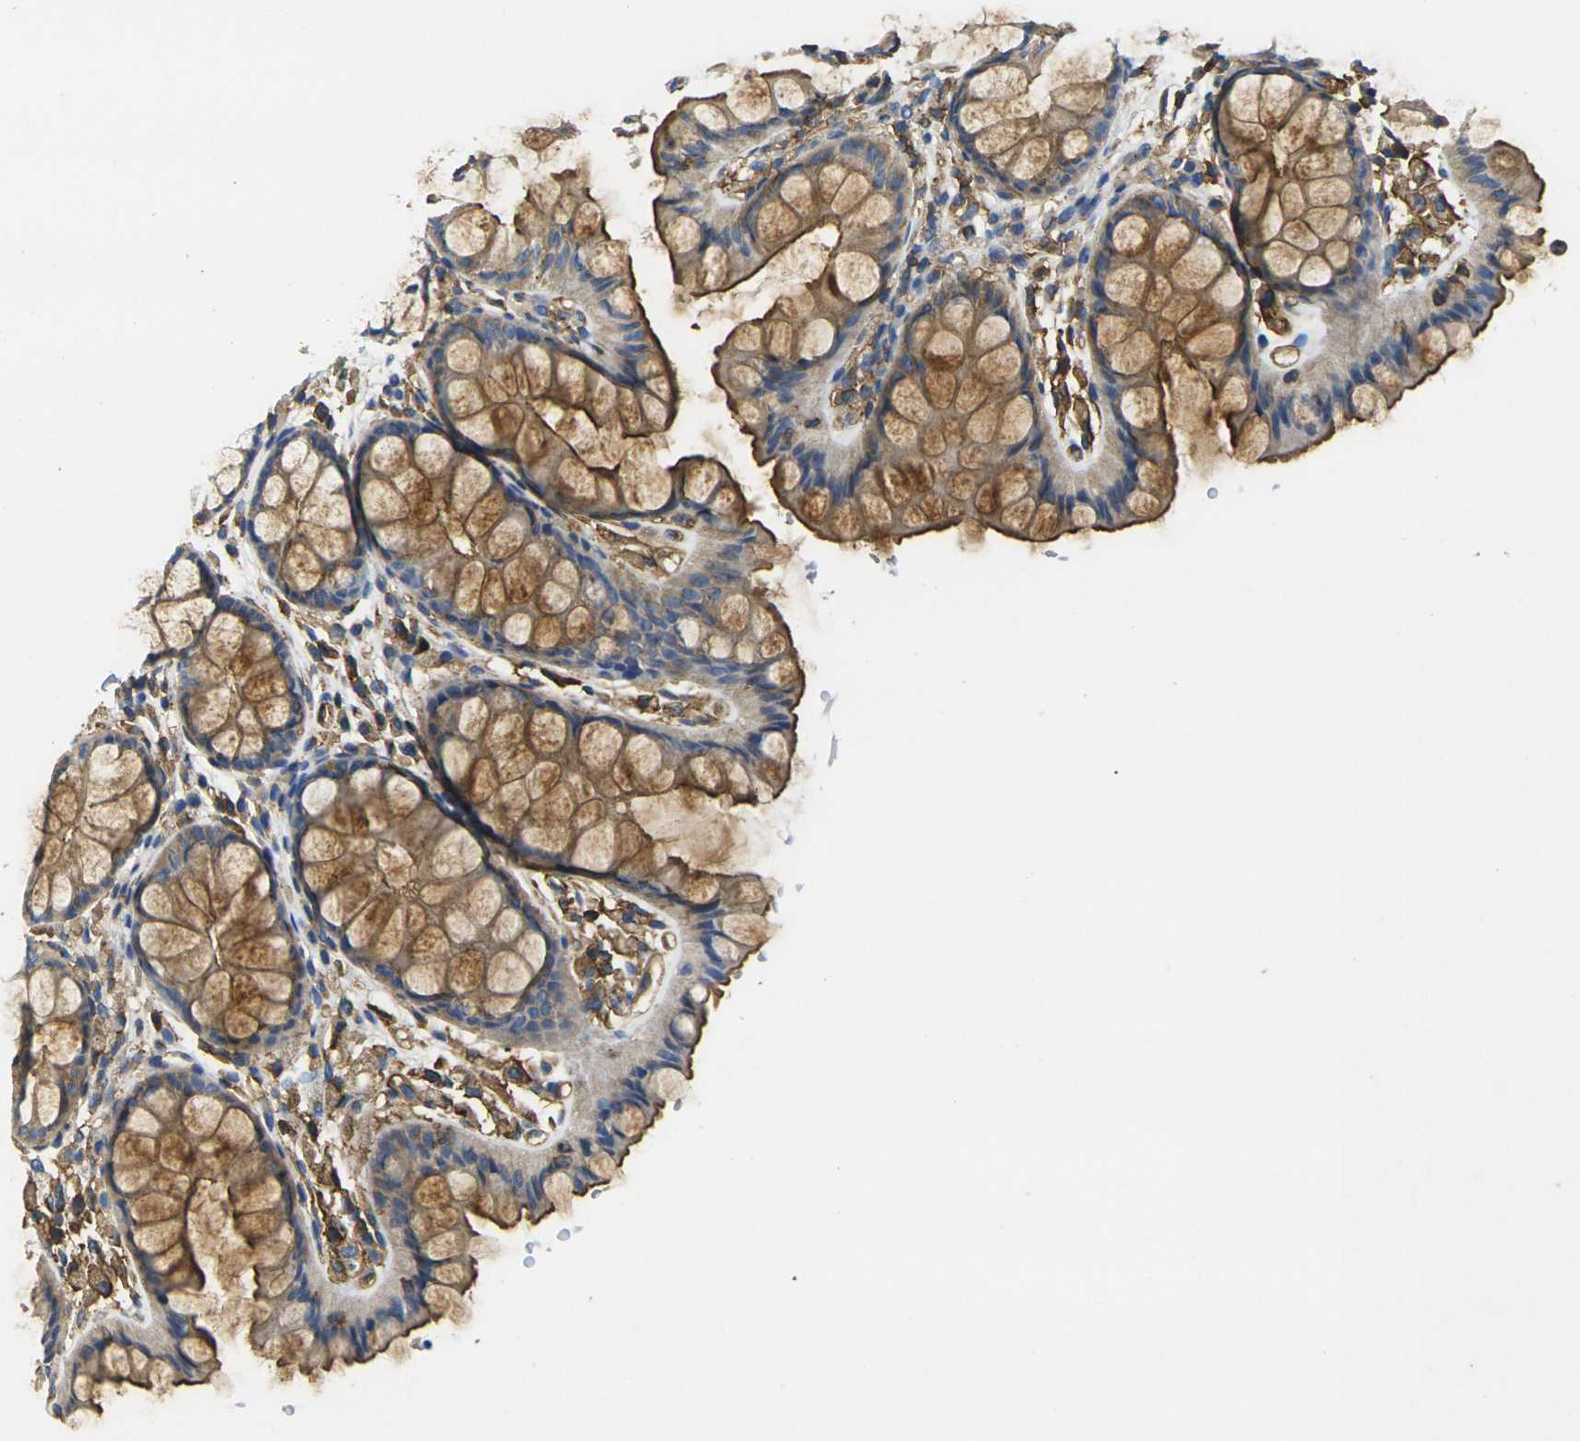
{"staining": {"intensity": "moderate", "quantity": ">75%", "location": "cytoplasmic/membranous"}, "tissue": "colon", "cell_type": "Endothelial cells", "image_type": "normal", "snomed": [{"axis": "morphology", "description": "Normal tissue, NOS"}, {"axis": "topography", "description": "Colon"}], "caption": "Immunohistochemistry of normal colon reveals medium levels of moderate cytoplasmic/membranous positivity in about >75% of endothelial cells.", "gene": "FAM110D", "patient": {"sex": "female", "age": 55}}